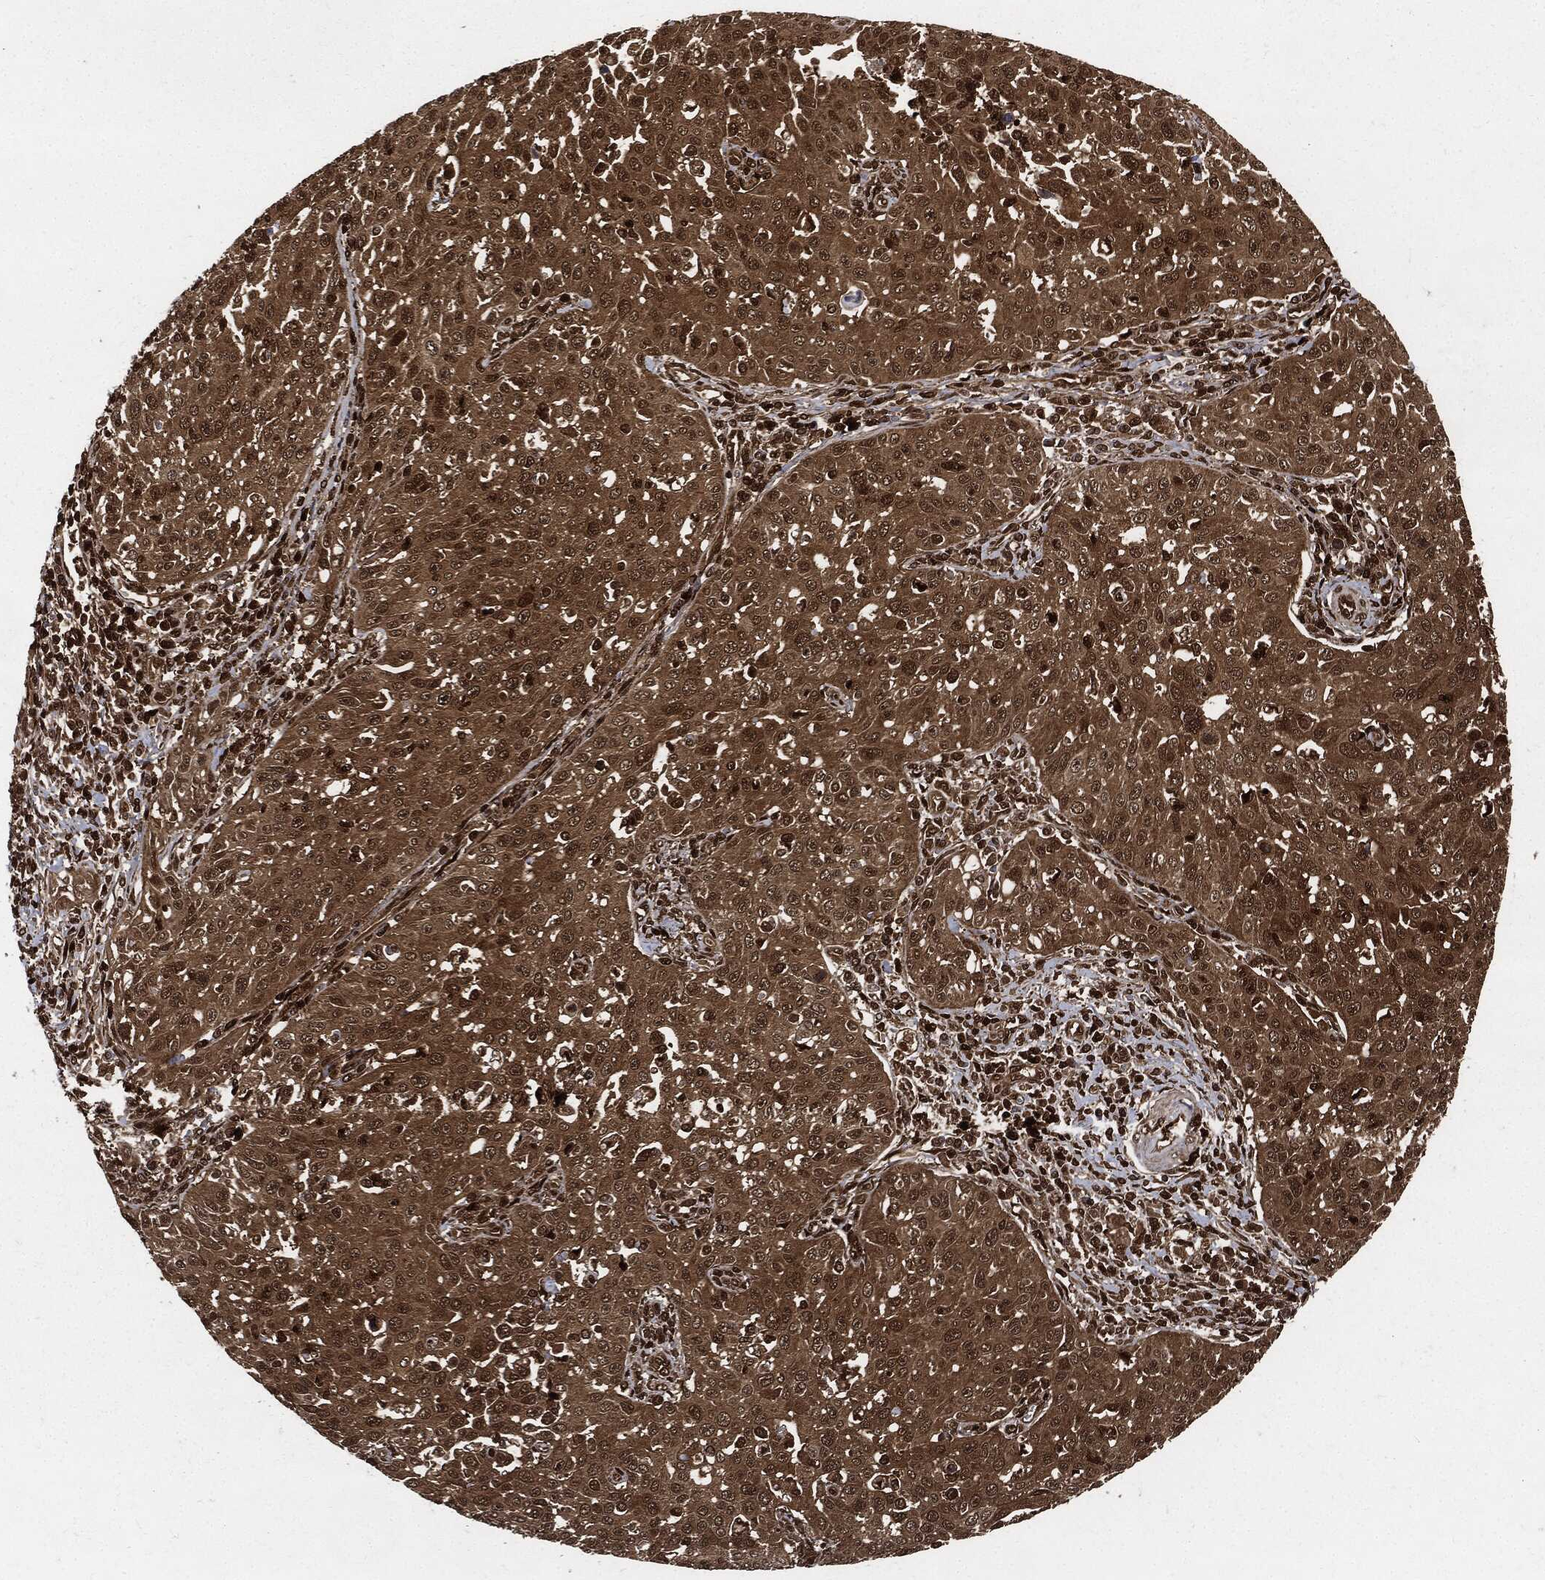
{"staining": {"intensity": "moderate", "quantity": ">75%", "location": "cytoplasmic/membranous,nuclear"}, "tissue": "cervical cancer", "cell_type": "Tumor cells", "image_type": "cancer", "snomed": [{"axis": "morphology", "description": "Squamous cell carcinoma, NOS"}, {"axis": "topography", "description": "Cervix"}], "caption": "This histopathology image shows immunohistochemistry staining of cervical cancer (squamous cell carcinoma), with medium moderate cytoplasmic/membranous and nuclear positivity in approximately >75% of tumor cells.", "gene": "YWHAB", "patient": {"sex": "female", "age": 26}}